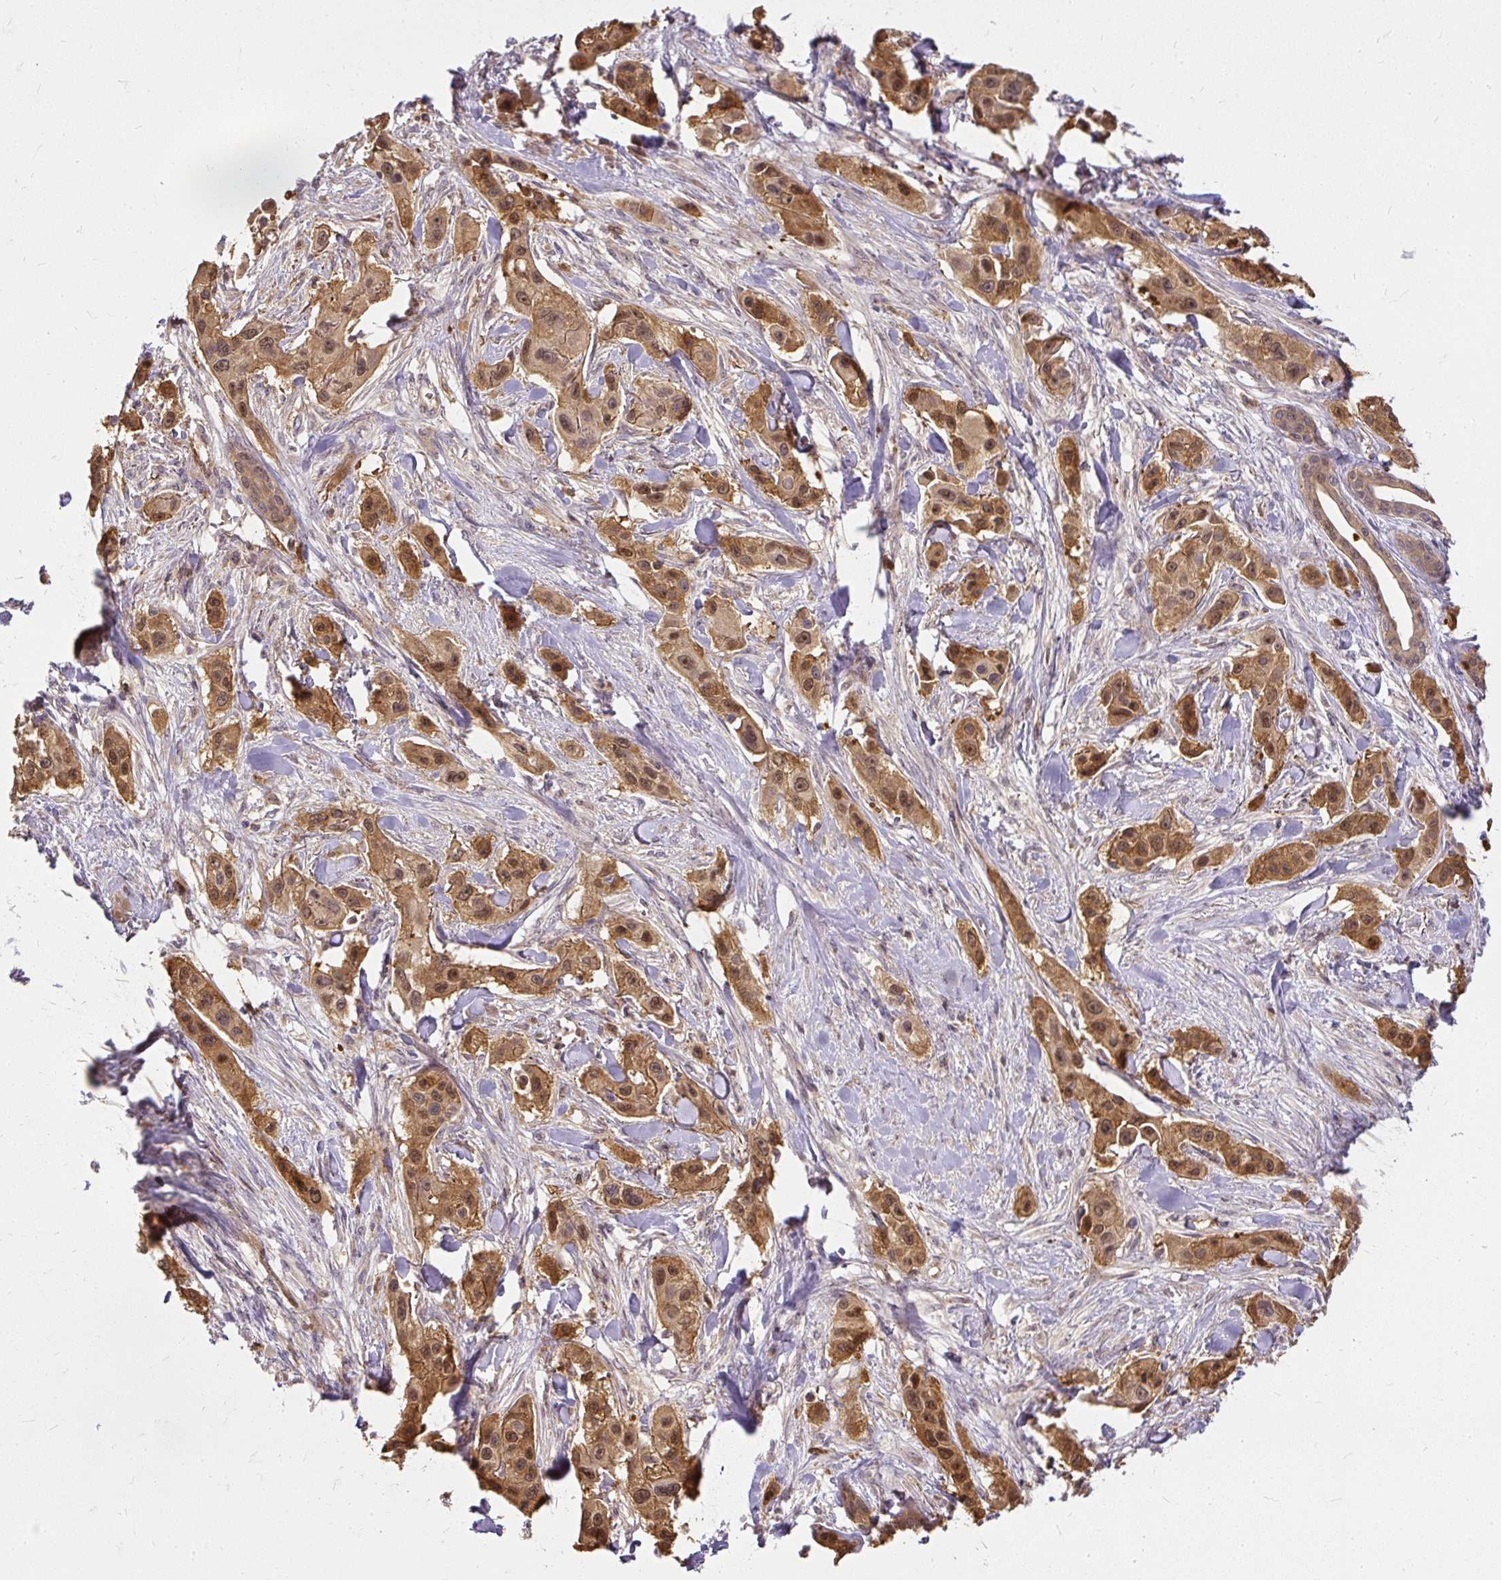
{"staining": {"intensity": "moderate", "quantity": ">75%", "location": "cytoplasmic/membranous,nuclear"}, "tissue": "skin cancer", "cell_type": "Tumor cells", "image_type": "cancer", "snomed": [{"axis": "morphology", "description": "Squamous cell carcinoma, NOS"}, {"axis": "topography", "description": "Skin"}], "caption": "Squamous cell carcinoma (skin) stained with a protein marker demonstrates moderate staining in tumor cells.", "gene": "AP5S1", "patient": {"sex": "male", "age": 63}}